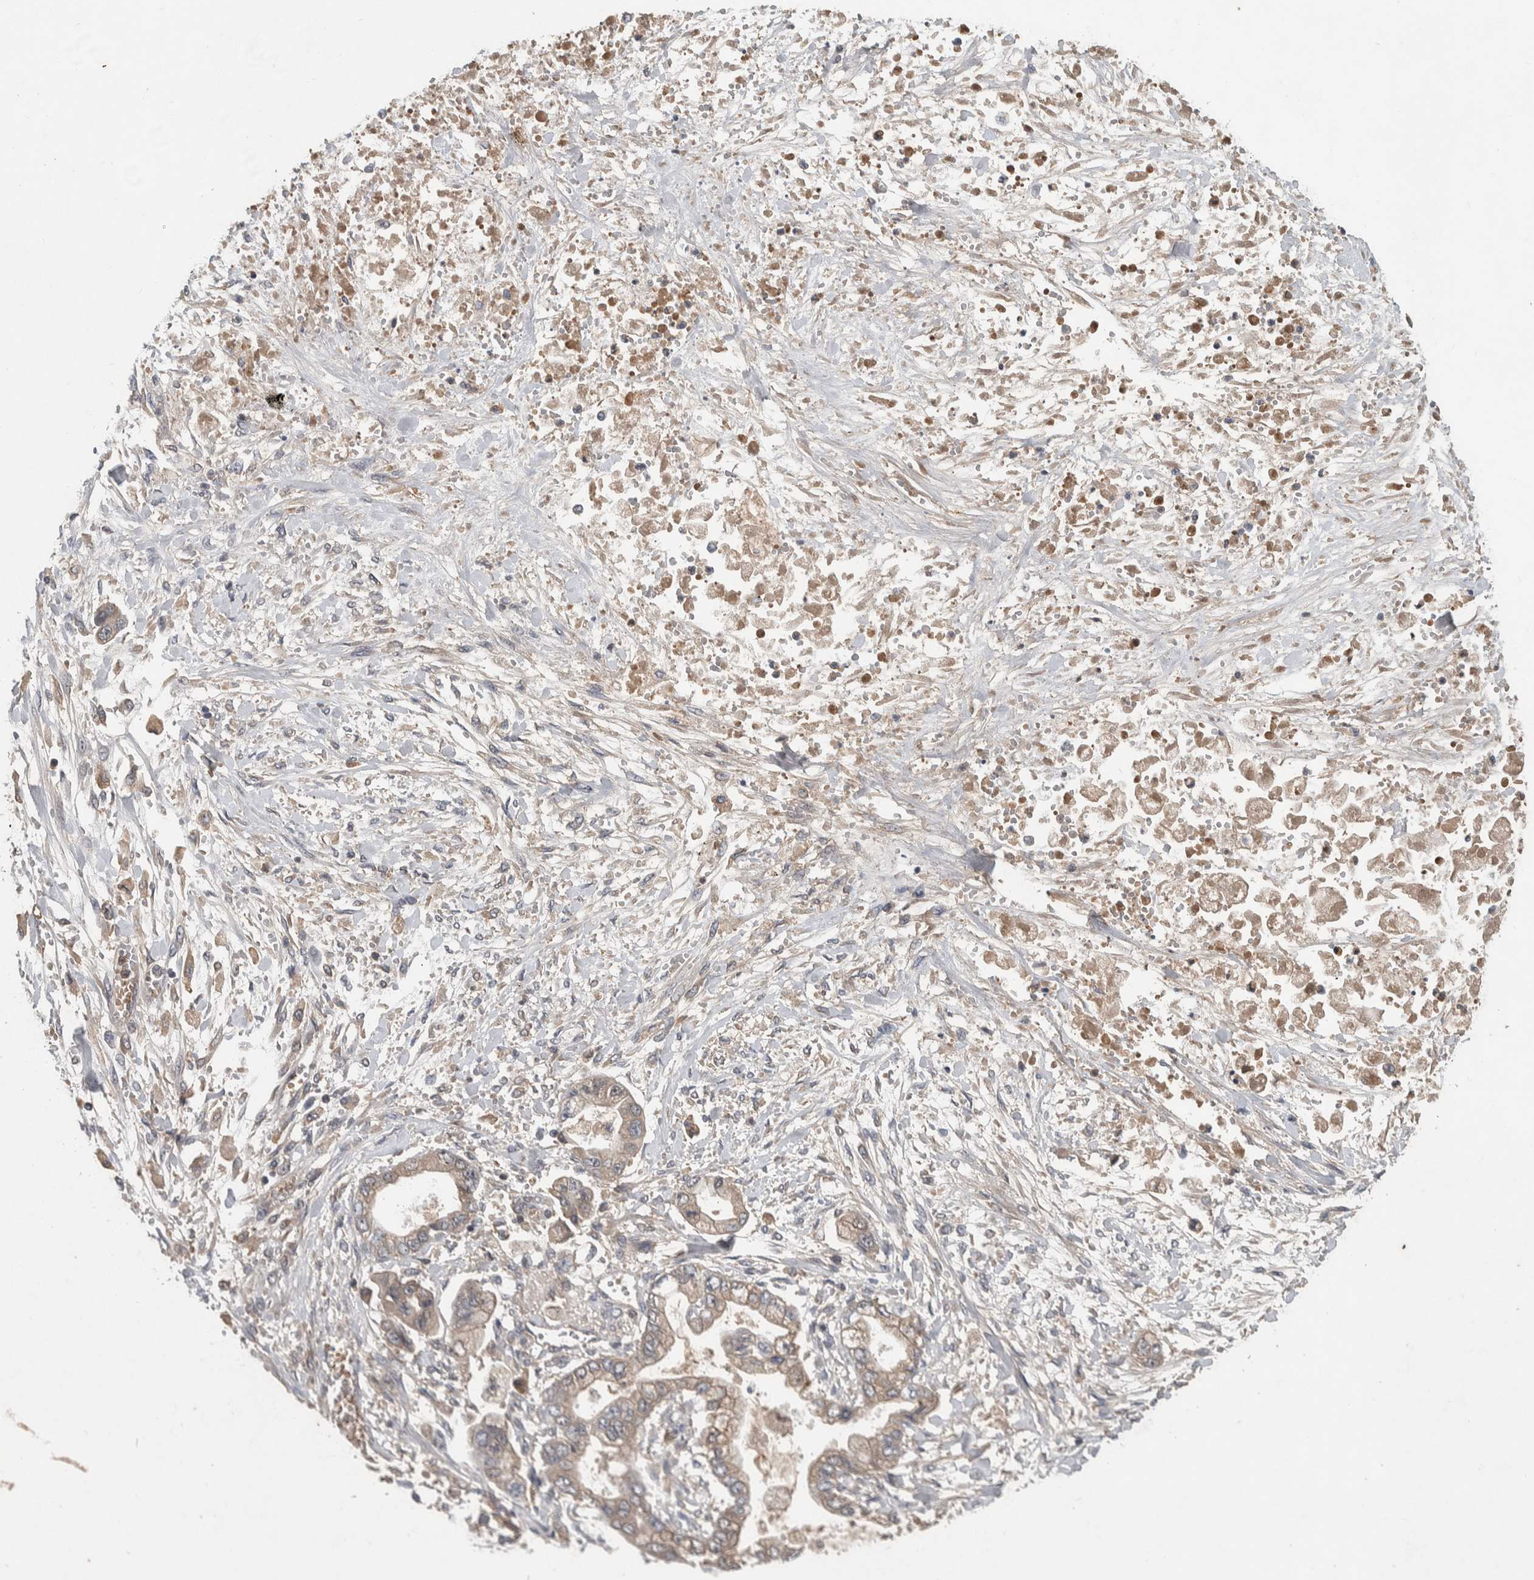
{"staining": {"intensity": "weak", "quantity": ">75%", "location": "cytoplasmic/membranous,nuclear"}, "tissue": "stomach cancer", "cell_type": "Tumor cells", "image_type": "cancer", "snomed": [{"axis": "morphology", "description": "Normal tissue, NOS"}, {"axis": "morphology", "description": "Adenocarcinoma, NOS"}, {"axis": "topography", "description": "Stomach"}], "caption": "The image displays staining of stomach adenocarcinoma, revealing weak cytoplasmic/membranous and nuclear protein staining (brown color) within tumor cells. (DAB (3,3'-diaminobenzidine) IHC with brightfield microscopy, high magnification).", "gene": "CHRM3", "patient": {"sex": "male", "age": 62}}